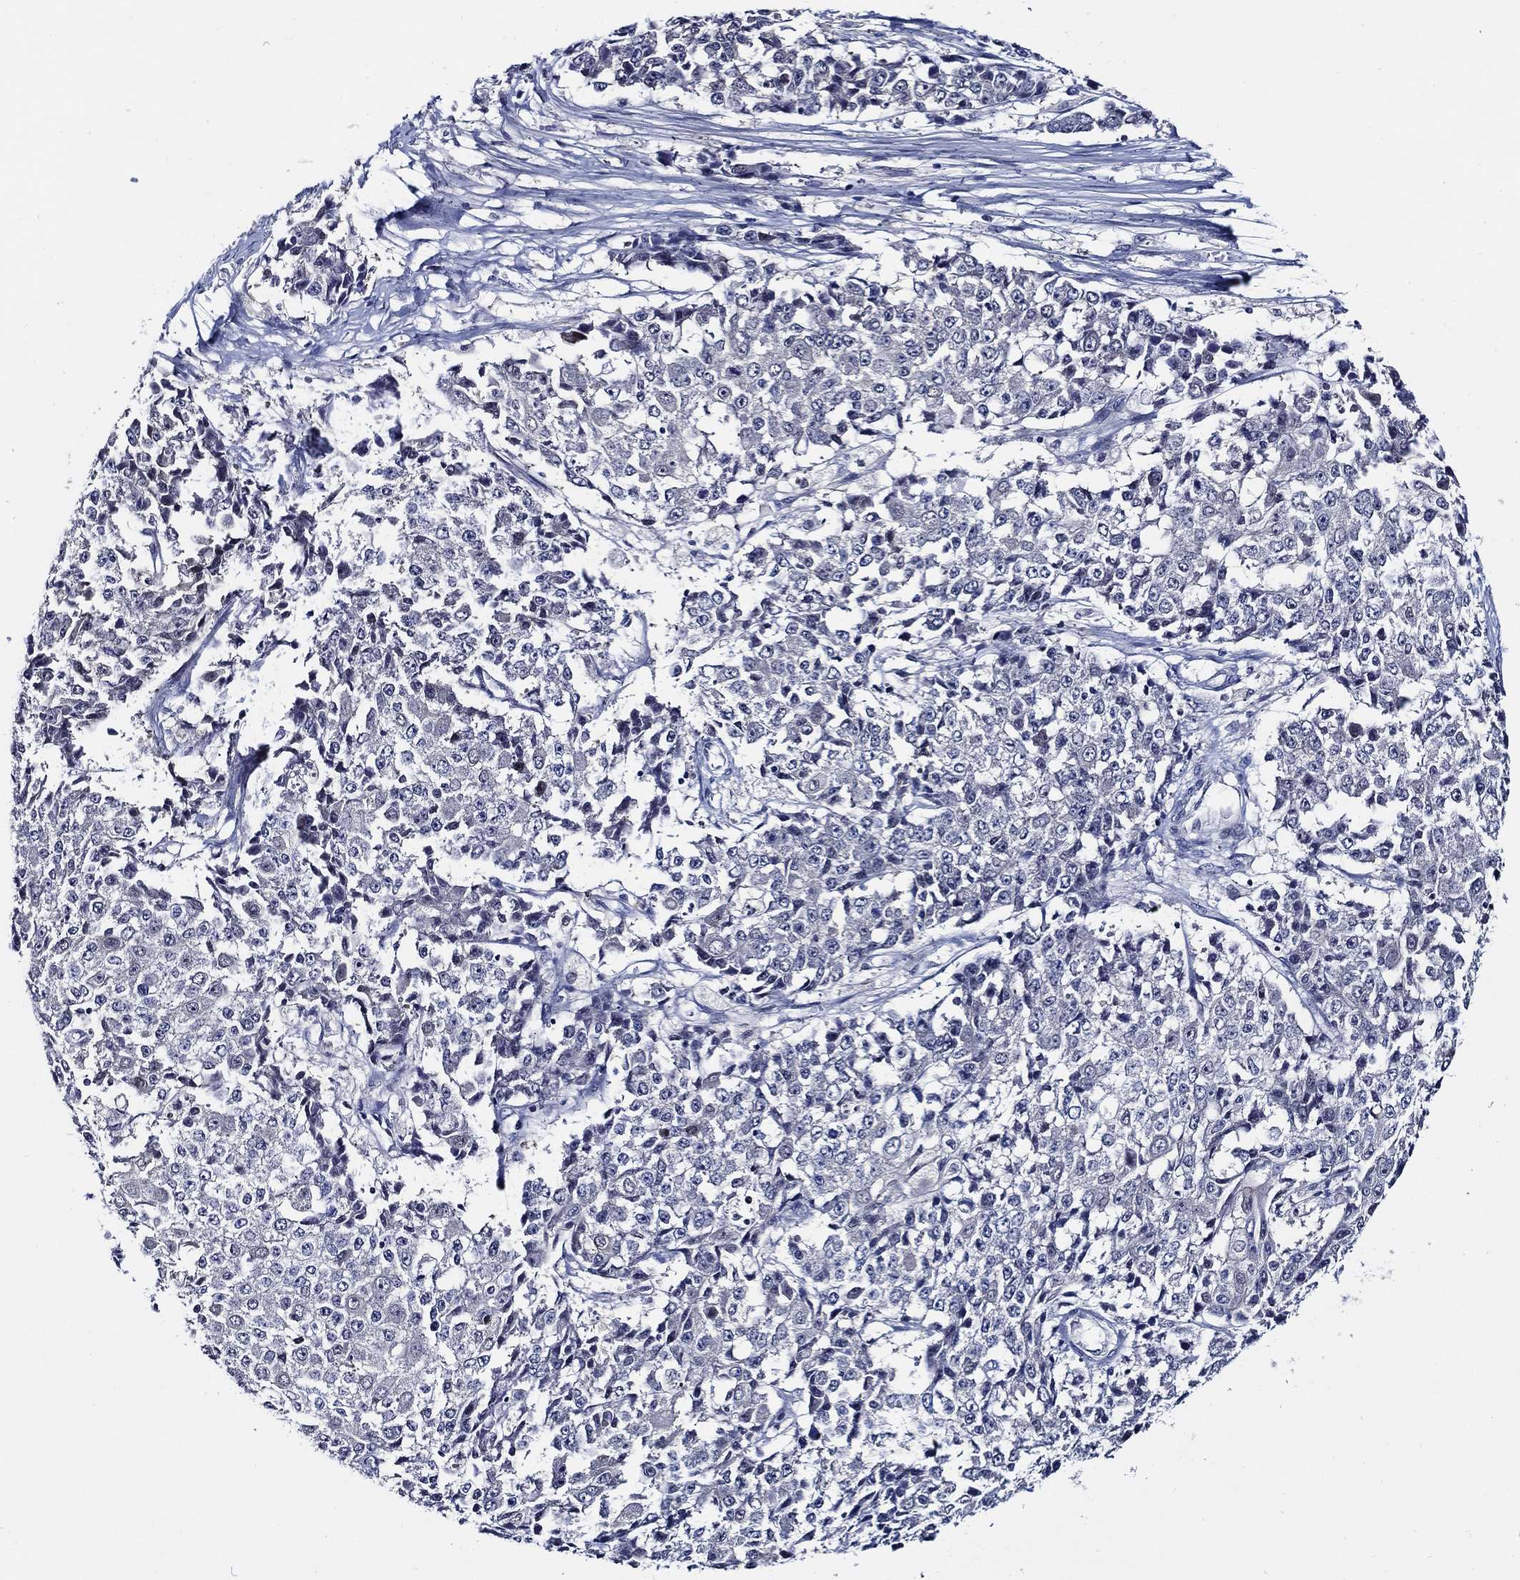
{"staining": {"intensity": "negative", "quantity": "none", "location": "none"}, "tissue": "ovarian cancer", "cell_type": "Tumor cells", "image_type": "cancer", "snomed": [{"axis": "morphology", "description": "Carcinoma, endometroid"}, {"axis": "topography", "description": "Ovary"}], "caption": "This is an IHC photomicrograph of human ovarian cancer (endometroid carcinoma). There is no positivity in tumor cells.", "gene": "C8orf48", "patient": {"sex": "female", "age": 42}}